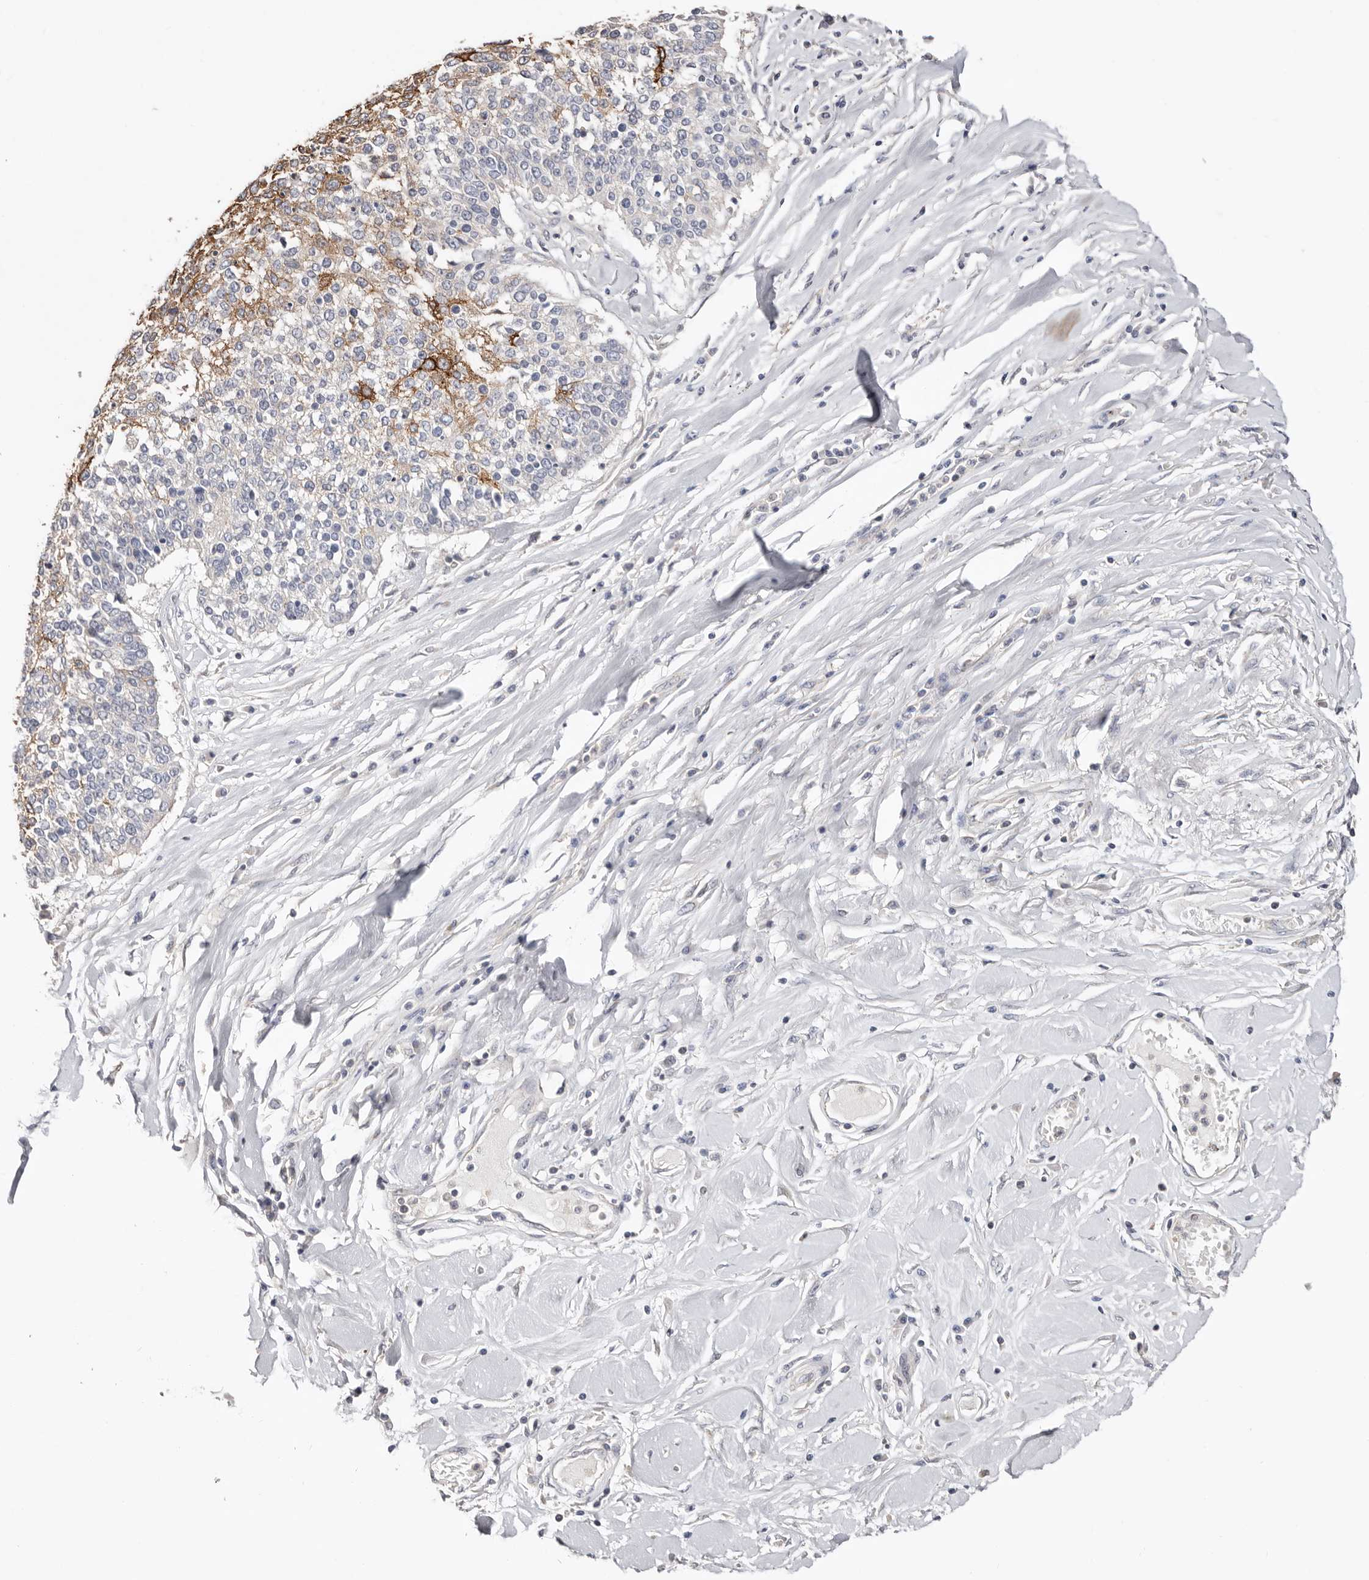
{"staining": {"intensity": "strong", "quantity": "<25%", "location": "cytoplasmic/membranous"}, "tissue": "lung cancer", "cell_type": "Tumor cells", "image_type": "cancer", "snomed": [{"axis": "morphology", "description": "Normal tissue, NOS"}, {"axis": "morphology", "description": "Squamous cell carcinoma, NOS"}, {"axis": "topography", "description": "Cartilage tissue"}, {"axis": "topography", "description": "Bronchus"}, {"axis": "topography", "description": "Lung"}, {"axis": "topography", "description": "Peripheral nerve tissue"}], "caption": "Lung cancer stained for a protein (brown) exhibits strong cytoplasmic/membranous positive positivity in about <25% of tumor cells.", "gene": "S100A14", "patient": {"sex": "female", "age": 49}}